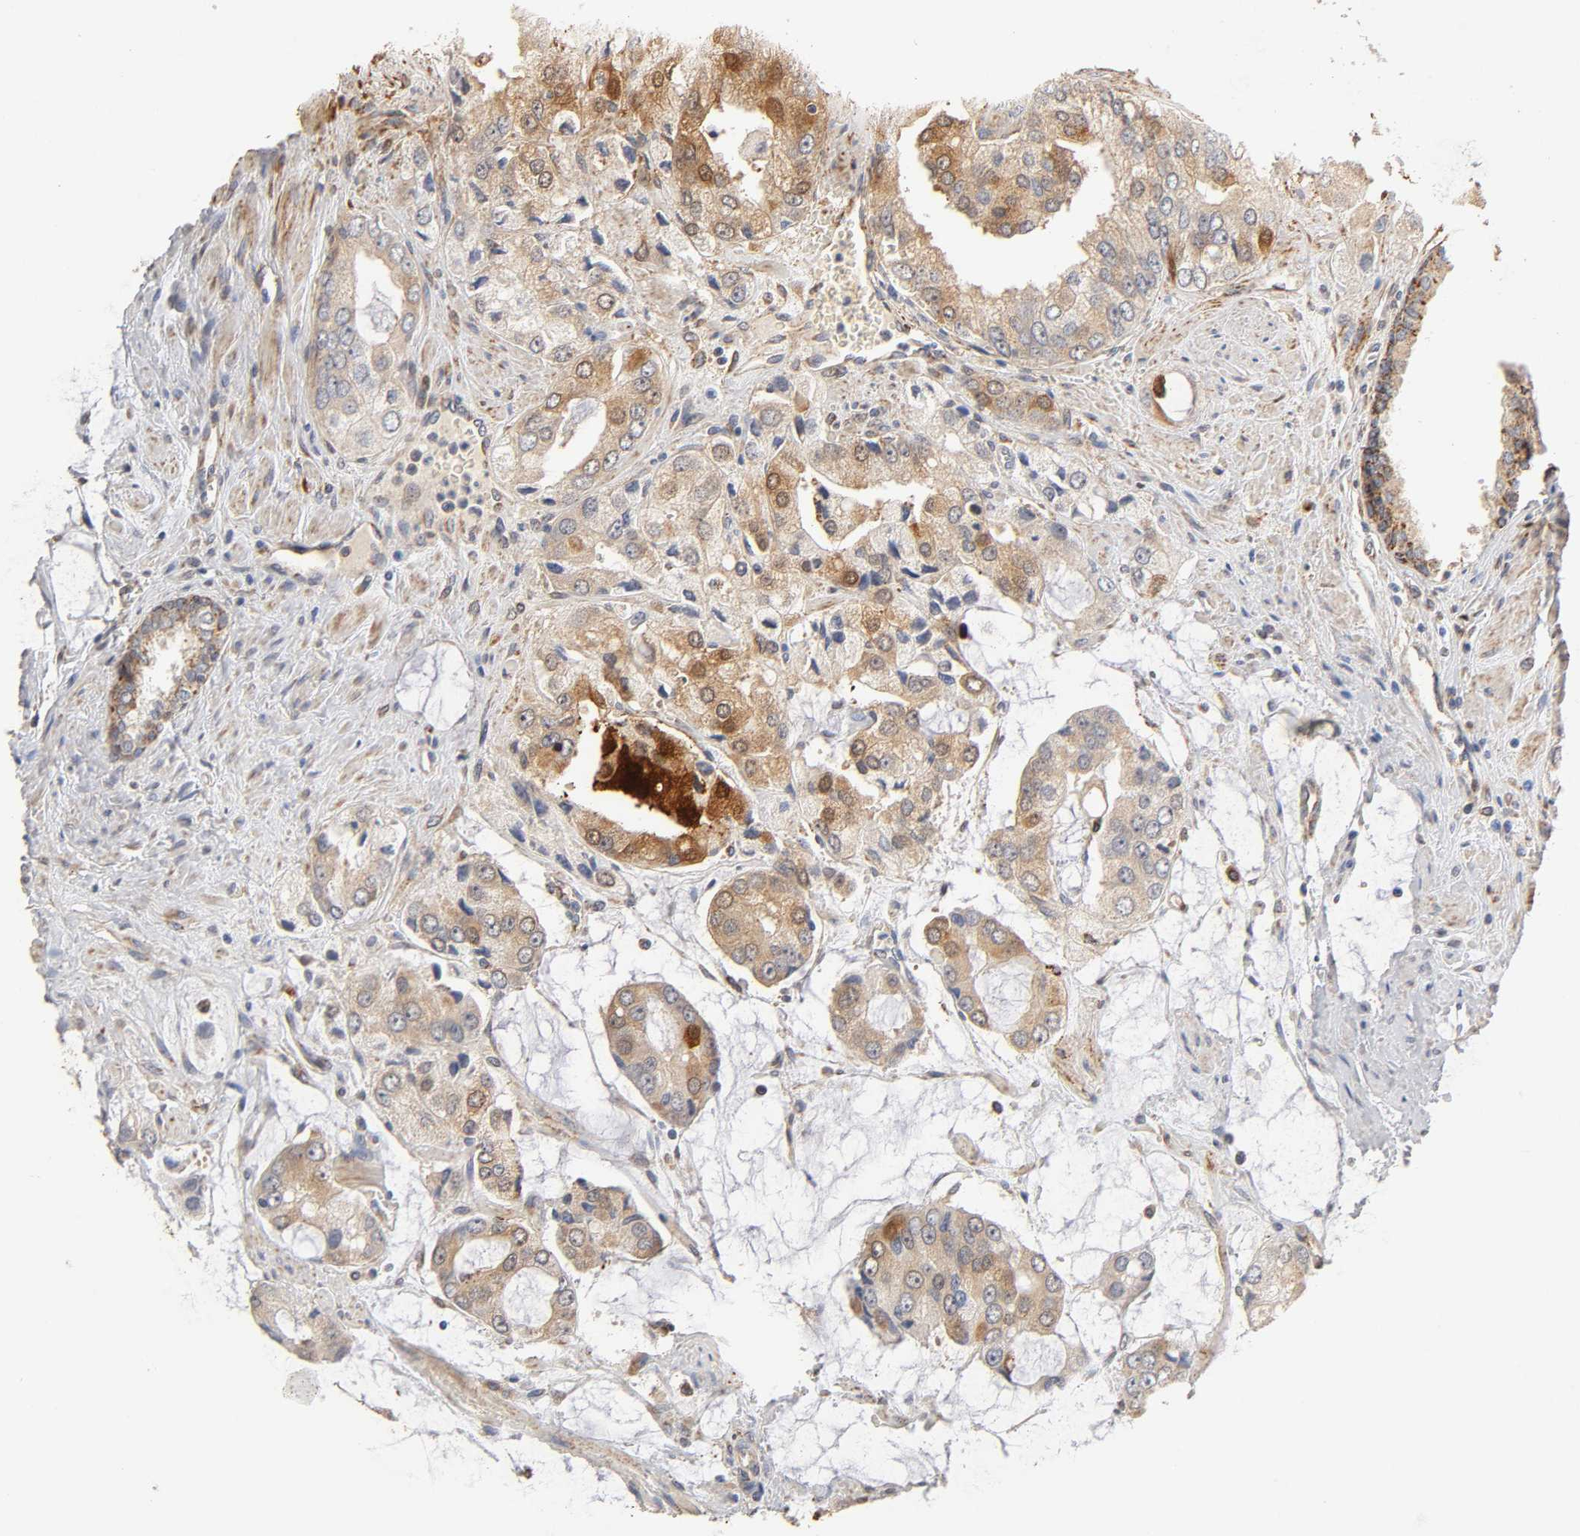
{"staining": {"intensity": "moderate", "quantity": "25%-75%", "location": "cytoplasmic/membranous,nuclear"}, "tissue": "prostate cancer", "cell_type": "Tumor cells", "image_type": "cancer", "snomed": [{"axis": "morphology", "description": "Adenocarcinoma, High grade"}, {"axis": "topography", "description": "Prostate"}], "caption": "Tumor cells display medium levels of moderate cytoplasmic/membranous and nuclear staining in approximately 25%-75% of cells in human prostate cancer (adenocarcinoma (high-grade)).", "gene": "ISG15", "patient": {"sex": "male", "age": 67}}